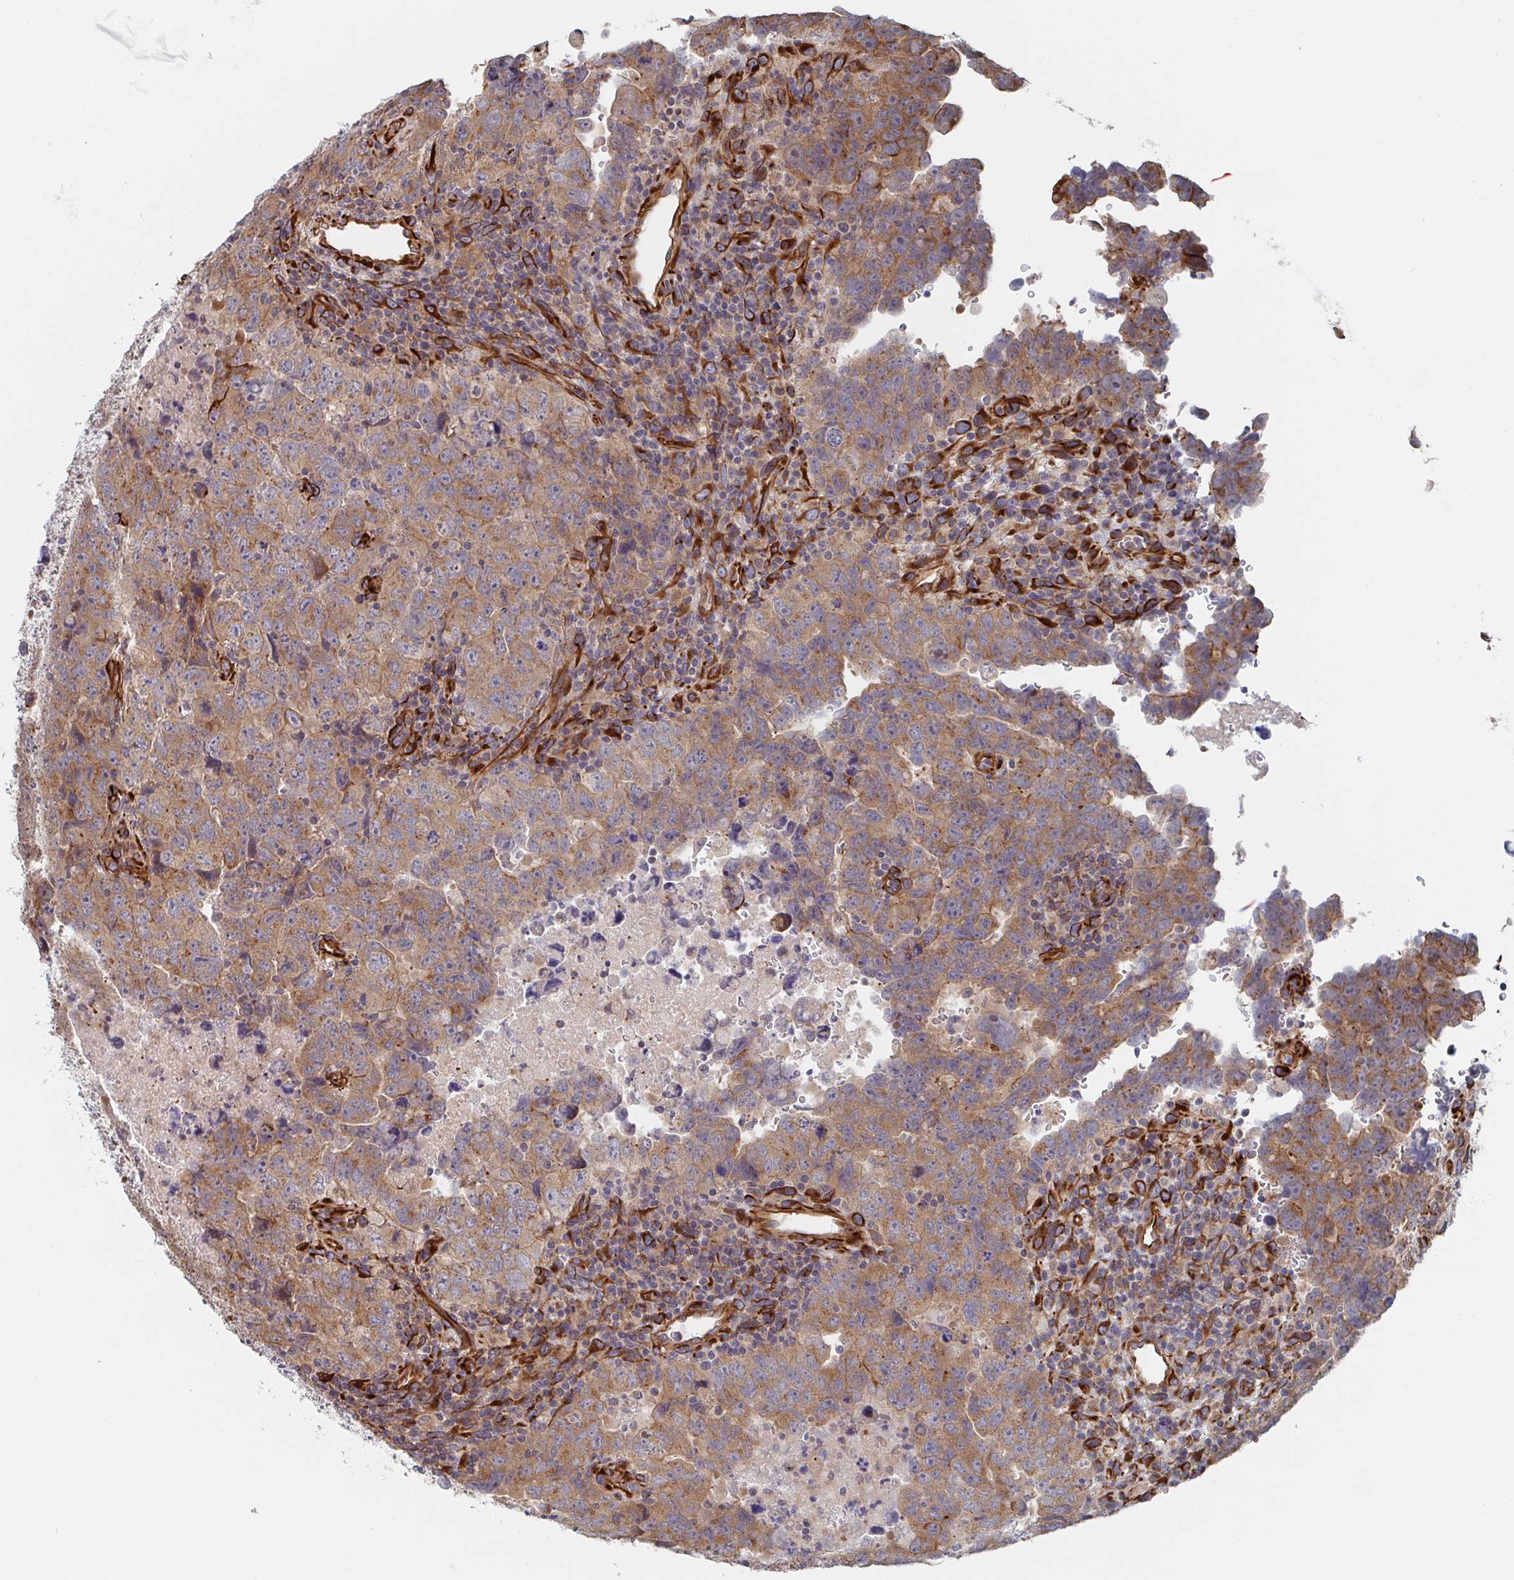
{"staining": {"intensity": "moderate", "quantity": ">75%", "location": "cytoplasmic/membranous"}, "tissue": "testis cancer", "cell_type": "Tumor cells", "image_type": "cancer", "snomed": [{"axis": "morphology", "description": "Carcinoma, Embryonal, NOS"}, {"axis": "topography", "description": "Testis"}], "caption": "Immunohistochemistry (IHC) (DAB (3,3'-diaminobenzidine)) staining of human testis cancer shows moderate cytoplasmic/membranous protein positivity in about >75% of tumor cells.", "gene": "DVL3", "patient": {"sex": "male", "age": 24}}